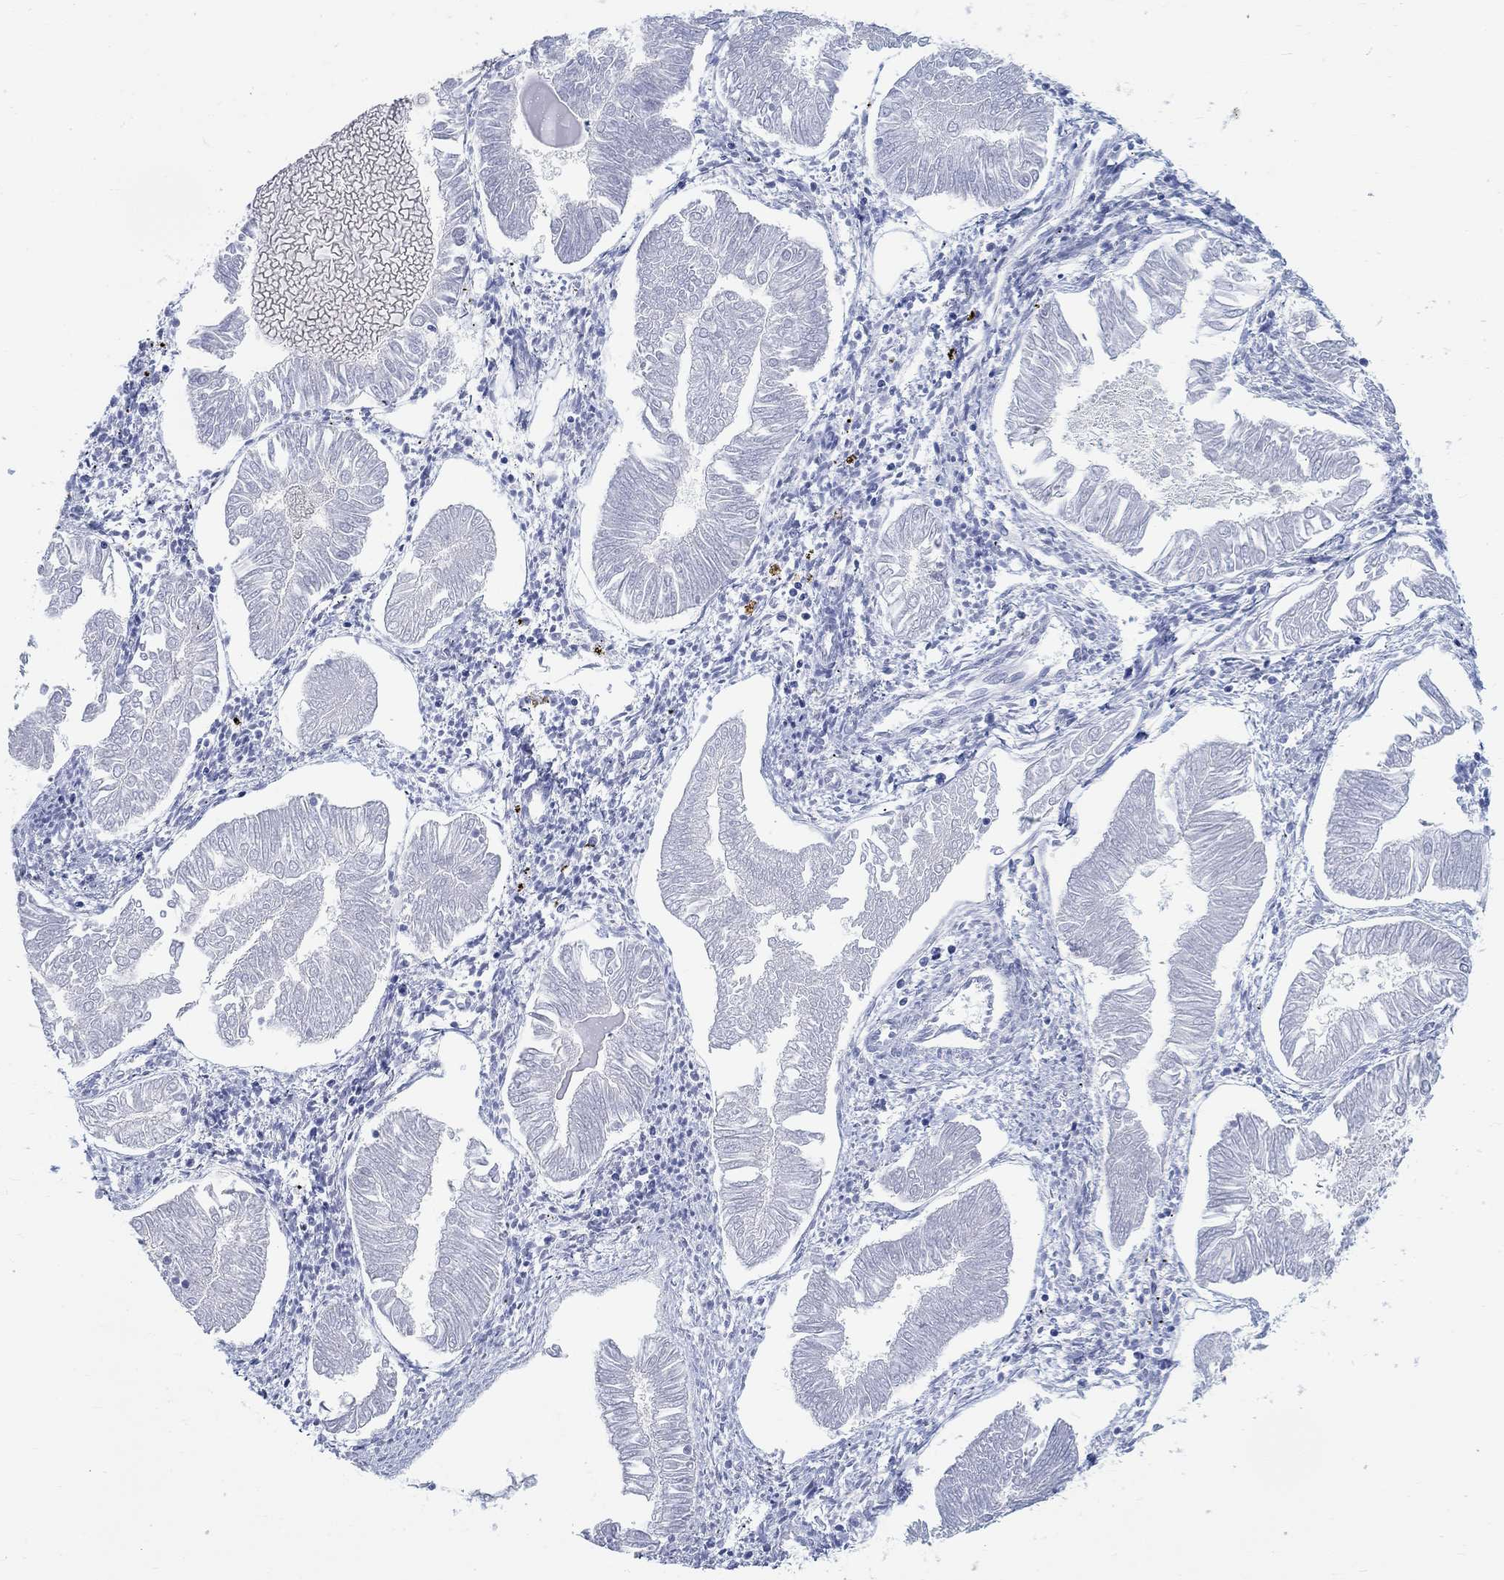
{"staining": {"intensity": "negative", "quantity": "none", "location": "none"}, "tissue": "endometrial cancer", "cell_type": "Tumor cells", "image_type": "cancer", "snomed": [{"axis": "morphology", "description": "Adenocarcinoma, NOS"}, {"axis": "topography", "description": "Endometrium"}], "caption": "This is a micrograph of IHC staining of endometrial cancer (adenocarcinoma), which shows no positivity in tumor cells. (Brightfield microscopy of DAB (3,3'-diaminobenzidine) immunohistochemistry at high magnification).", "gene": "ANKS1B", "patient": {"sex": "female", "age": 53}}